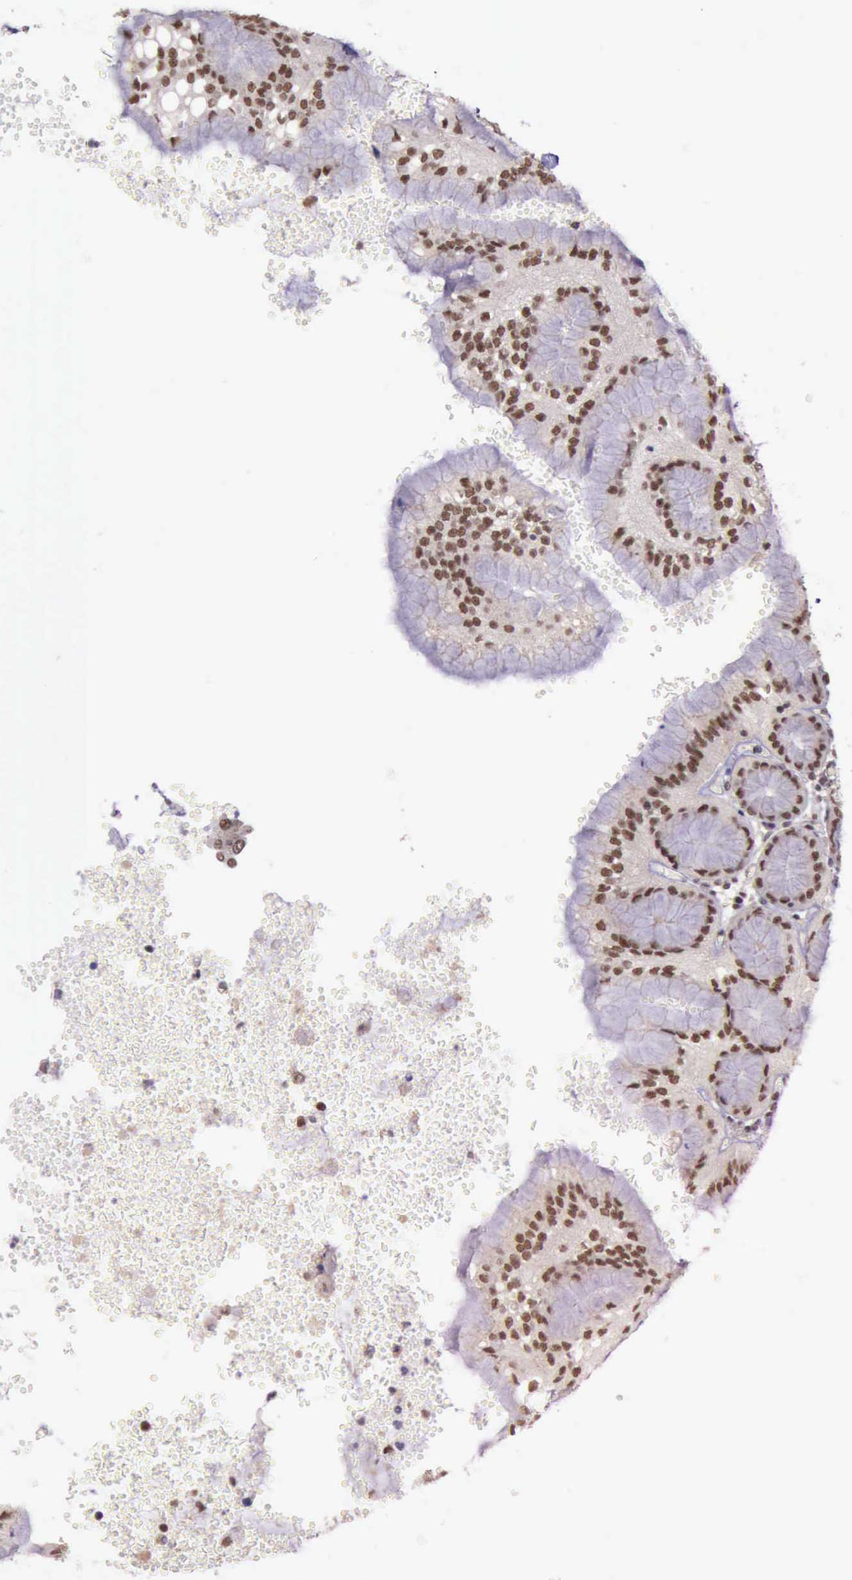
{"staining": {"intensity": "moderate", "quantity": ">75%", "location": "cytoplasmic/membranous,nuclear"}, "tissue": "stomach", "cell_type": "Glandular cells", "image_type": "normal", "snomed": [{"axis": "morphology", "description": "Normal tissue, NOS"}, {"axis": "topography", "description": "Stomach, upper"}, {"axis": "topography", "description": "Stomach"}], "caption": "This image shows immunohistochemistry staining of unremarkable stomach, with medium moderate cytoplasmic/membranous,nuclear positivity in about >75% of glandular cells.", "gene": "PRPF39", "patient": {"sex": "male", "age": 76}}